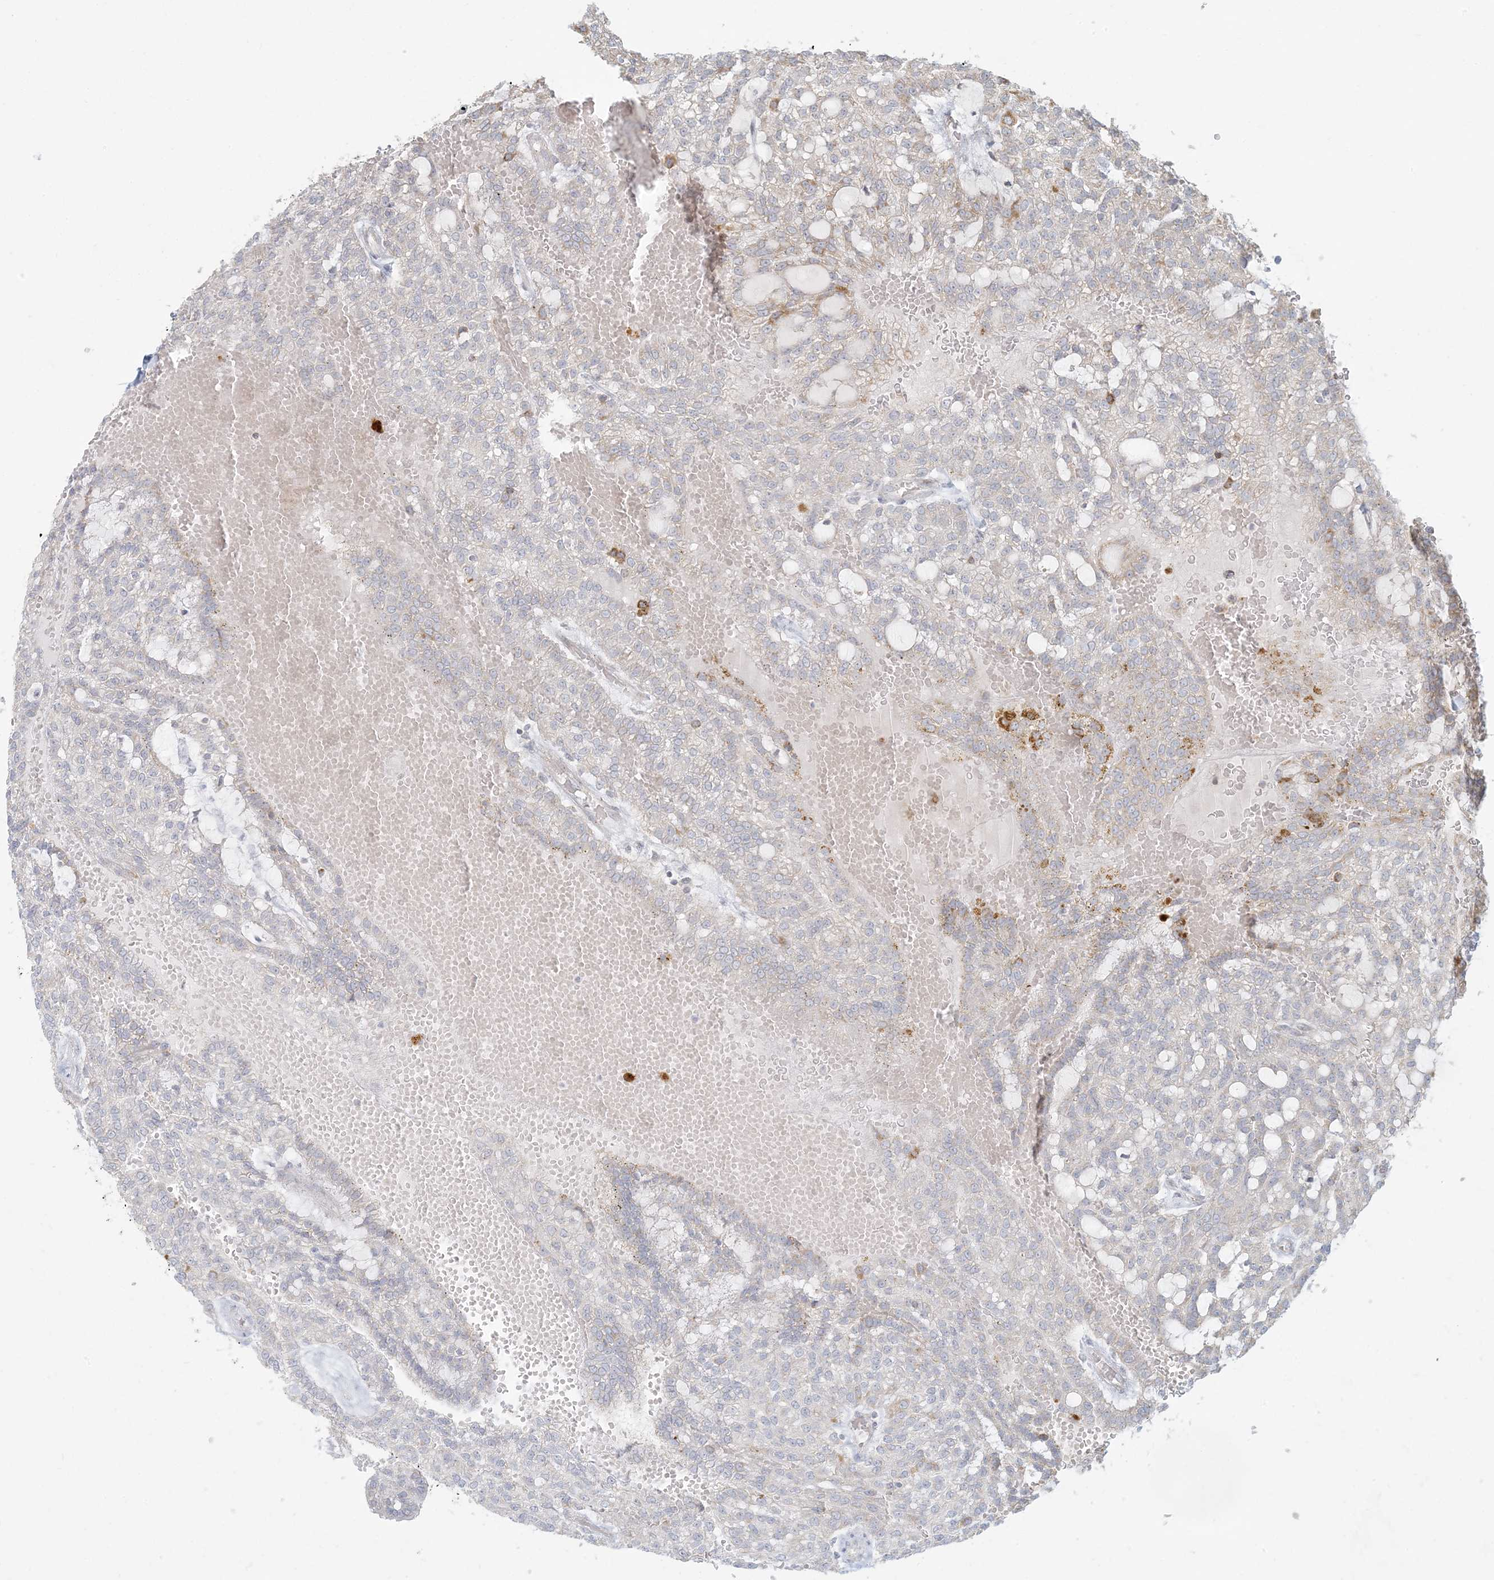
{"staining": {"intensity": "negative", "quantity": "none", "location": "none"}, "tissue": "renal cancer", "cell_type": "Tumor cells", "image_type": "cancer", "snomed": [{"axis": "morphology", "description": "Adenocarcinoma, NOS"}, {"axis": "topography", "description": "Kidney"}], "caption": "Immunohistochemistry of renal cancer shows no expression in tumor cells.", "gene": "MCAT", "patient": {"sex": "male", "age": 63}}